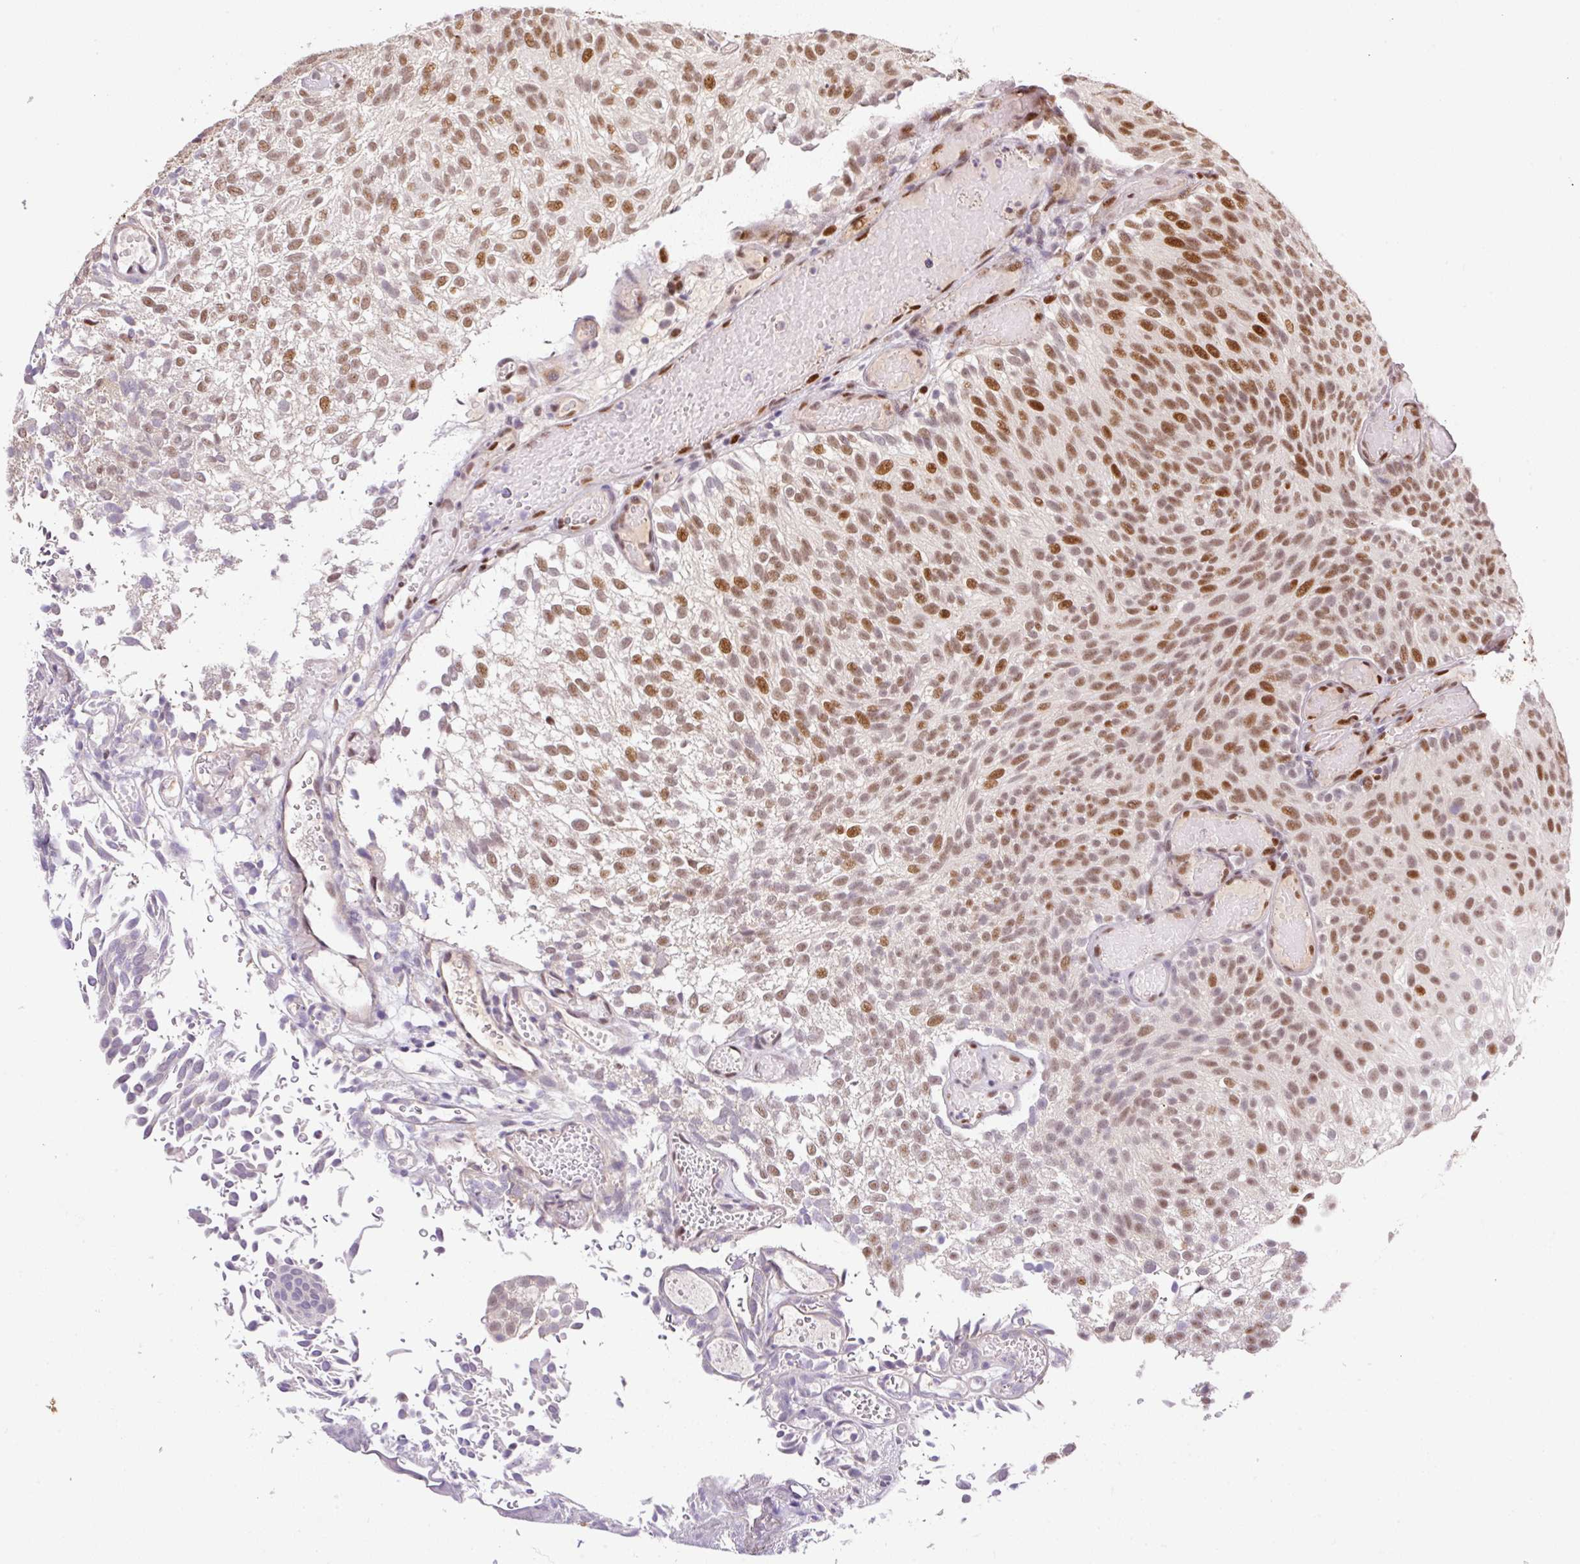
{"staining": {"intensity": "moderate", "quantity": ">75%", "location": "nuclear"}, "tissue": "urothelial cancer", "cell_type": "Tumor cells", "image_type": "cancer", "snomed": [{"axis": "morphology", "description": "Urothelial carcinoma, Low grade"}, {"axis": "topography", "description": "Urinary bladder"}], "caption": "Immunohistochemical staining of urothelial cancer displays medium levels of moderate nuclear protein staining in approximately >75% of tumor cells.", "gene": "GPR139", "patient": {"sex": "male", "age": 78}}